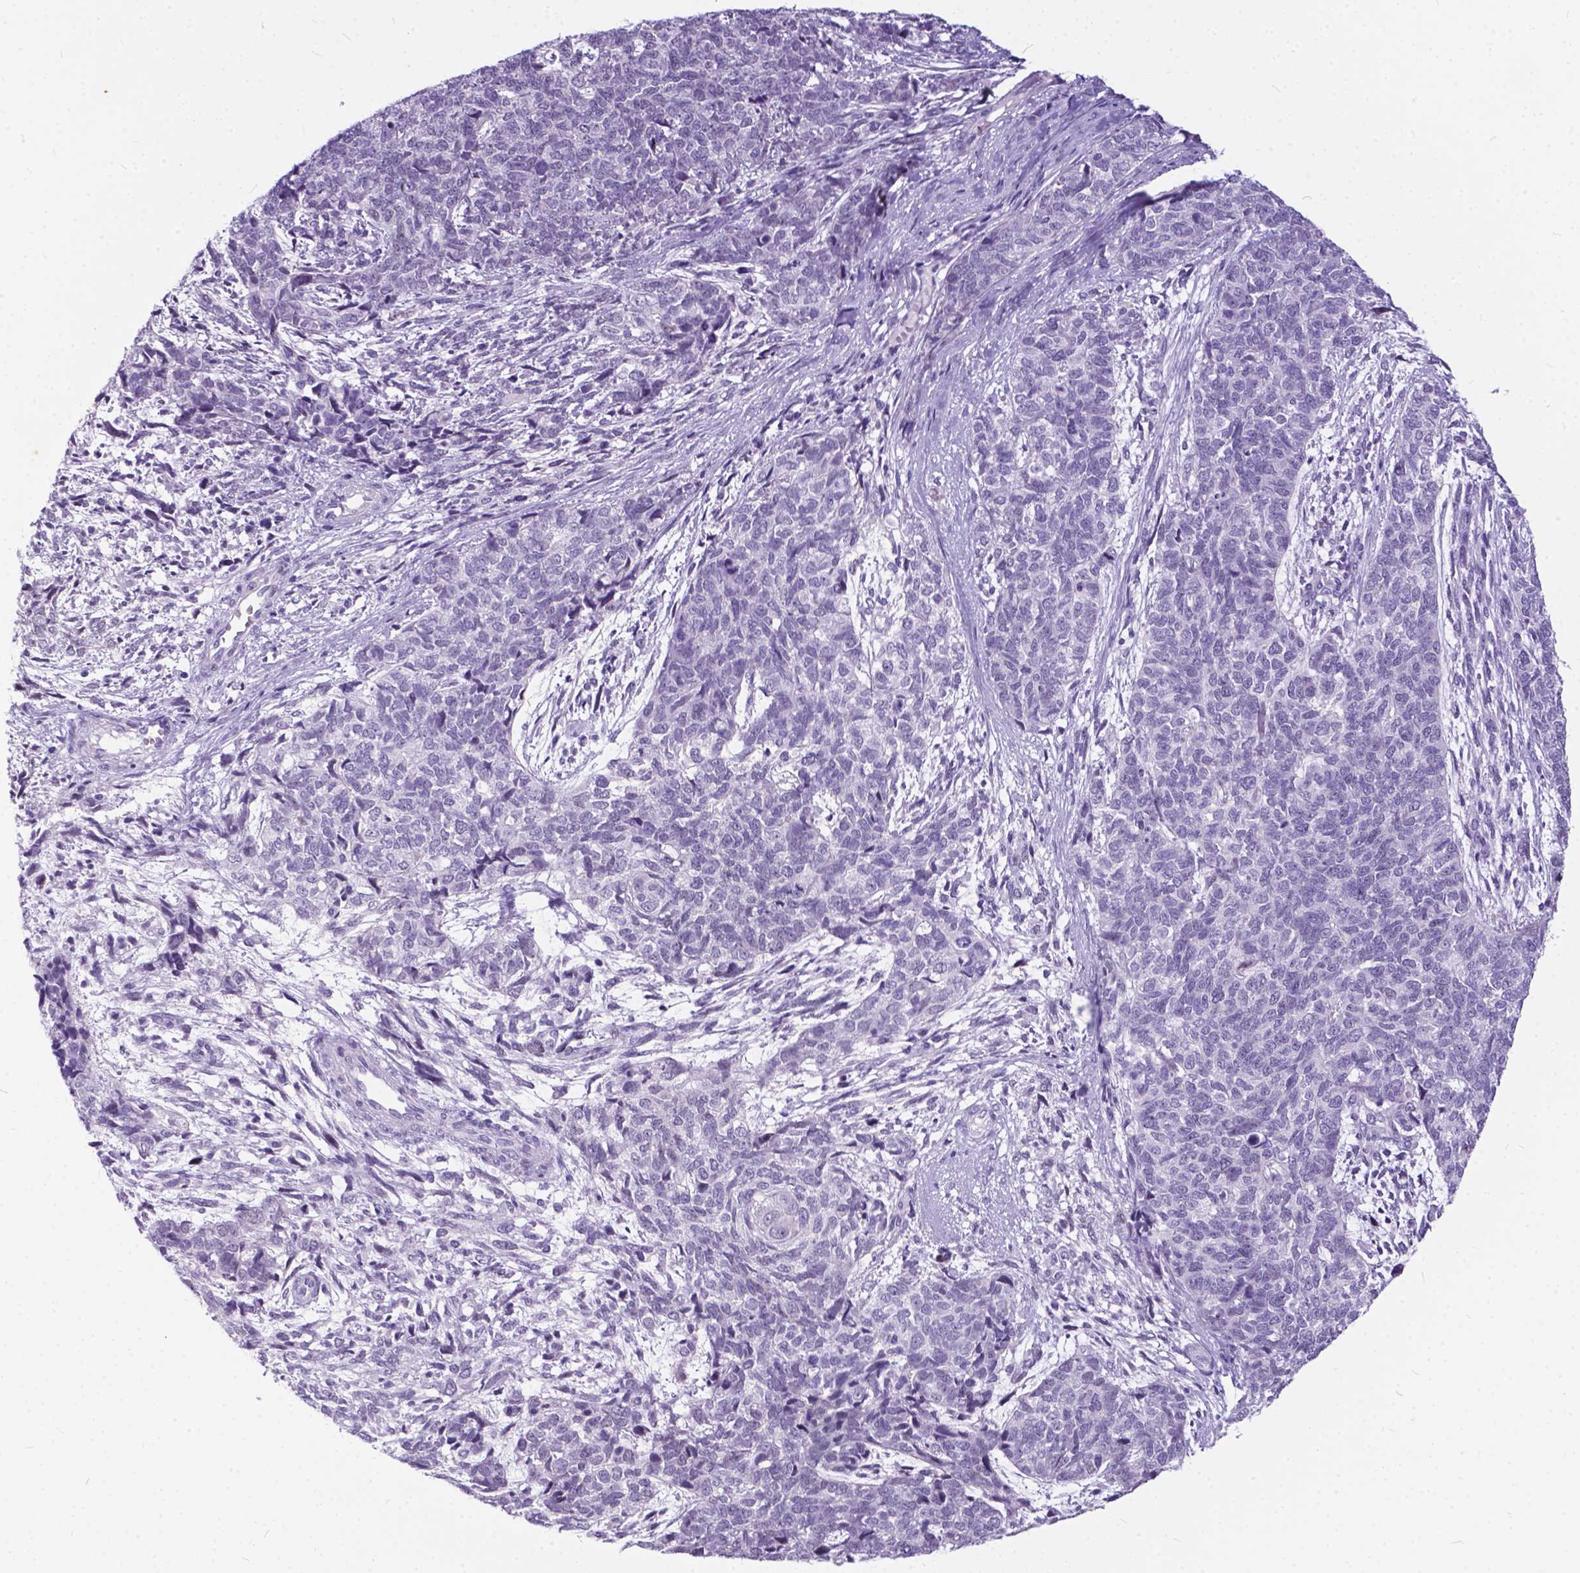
{"staining": {"intensity": "negative", "quantity": "none", "location": "none"}, "tissue": "cervical cancer", "cell_type": "Tumor cells", "image_type": "cancer", "snomed": [{"axis": "morphology", "description": "Squamous cell carcinoma, NOS"}, {"axis": "topography", "description": "Cervix"}], "caption": "This is a micrograph of immunohistochemistry staining of cervical cancer (squamous cell carcinoma), which shows no positivity in tumor cells.", "gene": "BSND", "patient": {"sex": "female", "age": 63}}